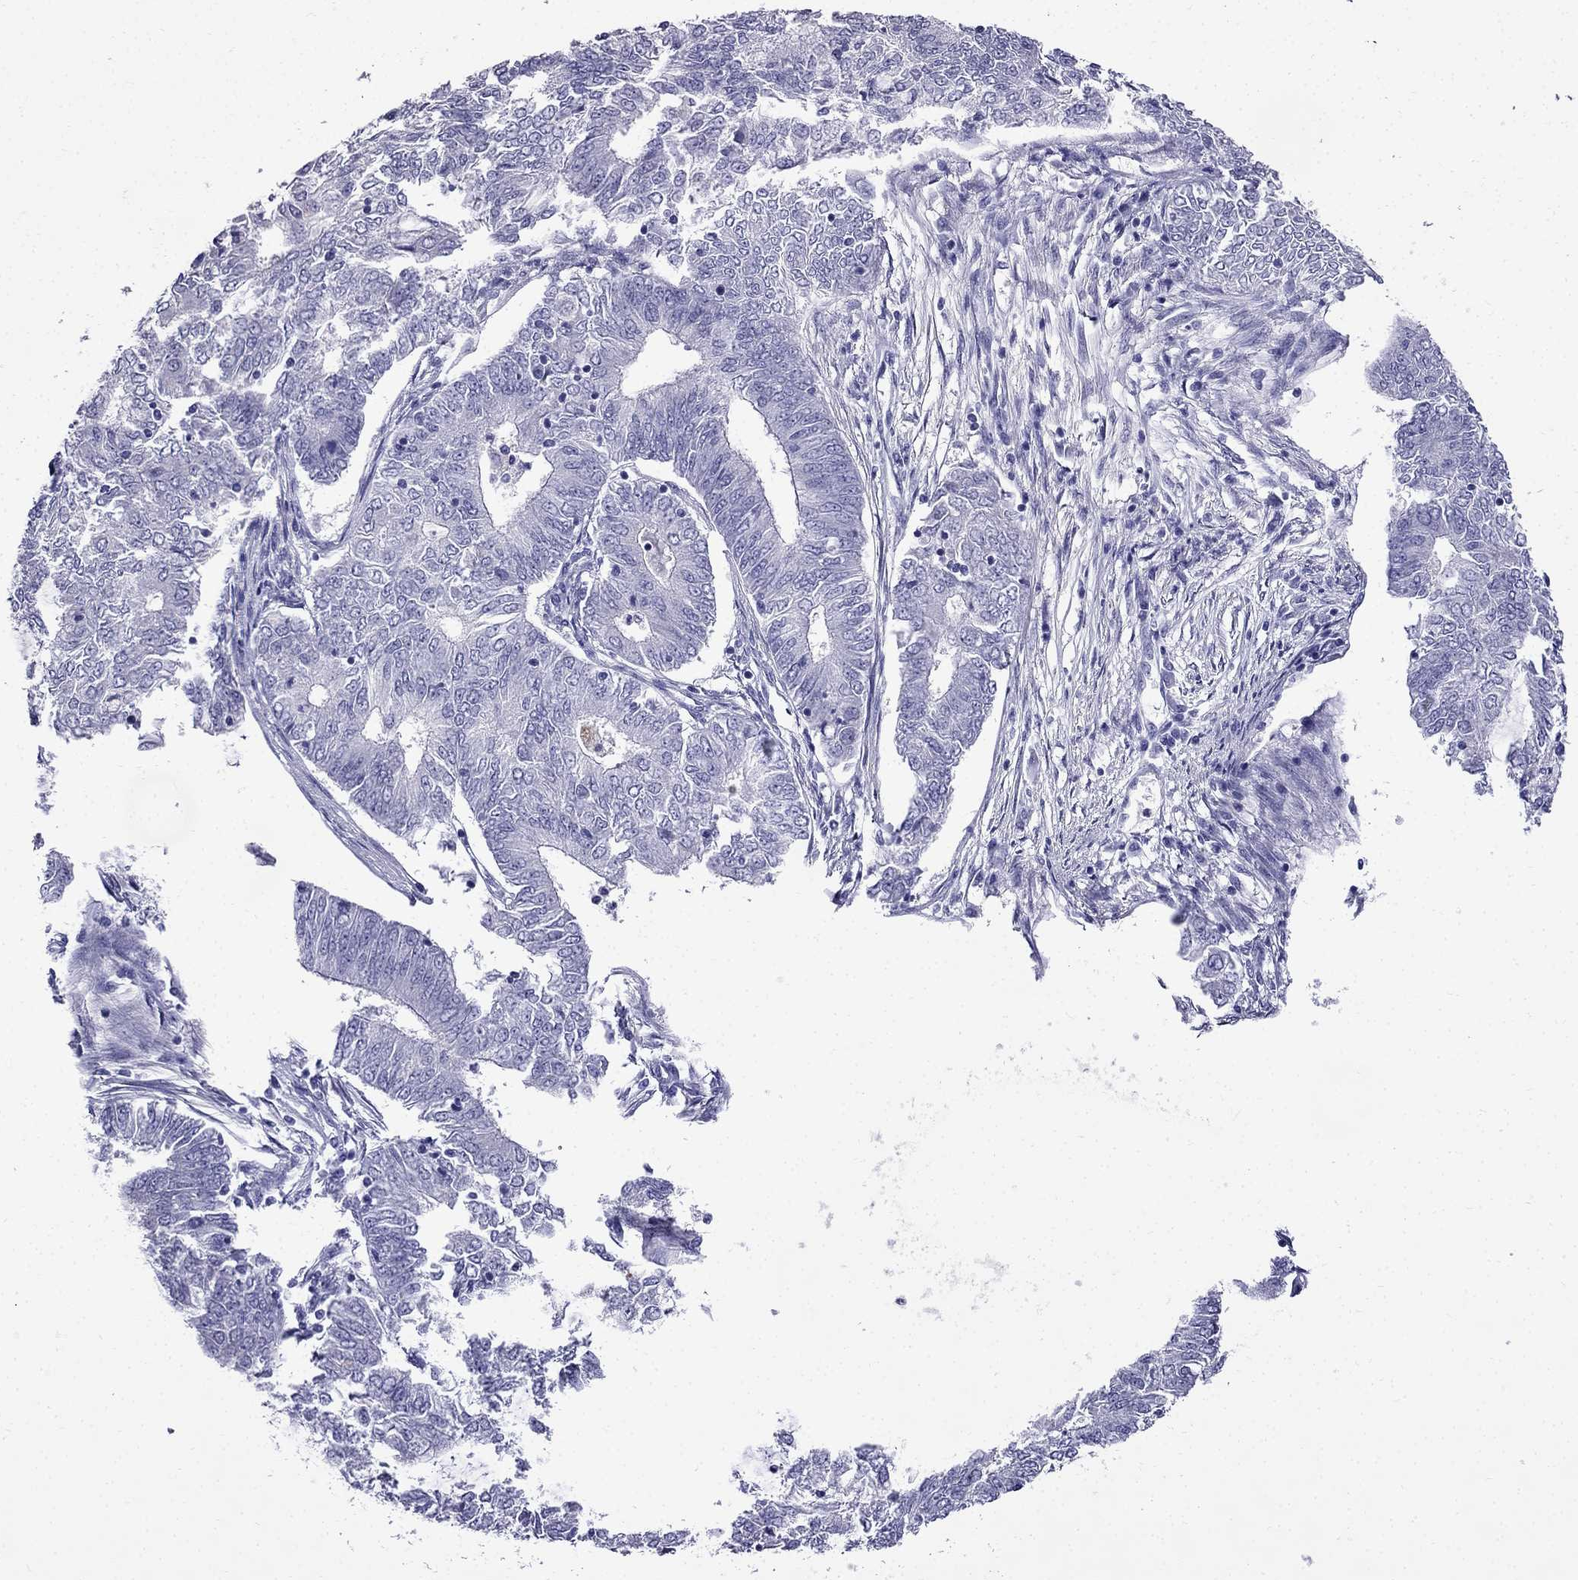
{"staining": {"intensity": "negative", "quantity": "none", "location": "none"}, "tissue": "endometrial cancer", "cell_type": "Tumor cells", "image_type": "cancer", "snomed": [{"axis": "morphology", "description": "Adenocarcinoma, NOS"}, {"axis": "topography", "description": "Endometrium"}], "caption": "Immunohistochemistry of endometrial adenocarcinoma reveals no staining in tumor cells.", "gene": "ERC2", "patient": {"sex": "female", "age": 62}}